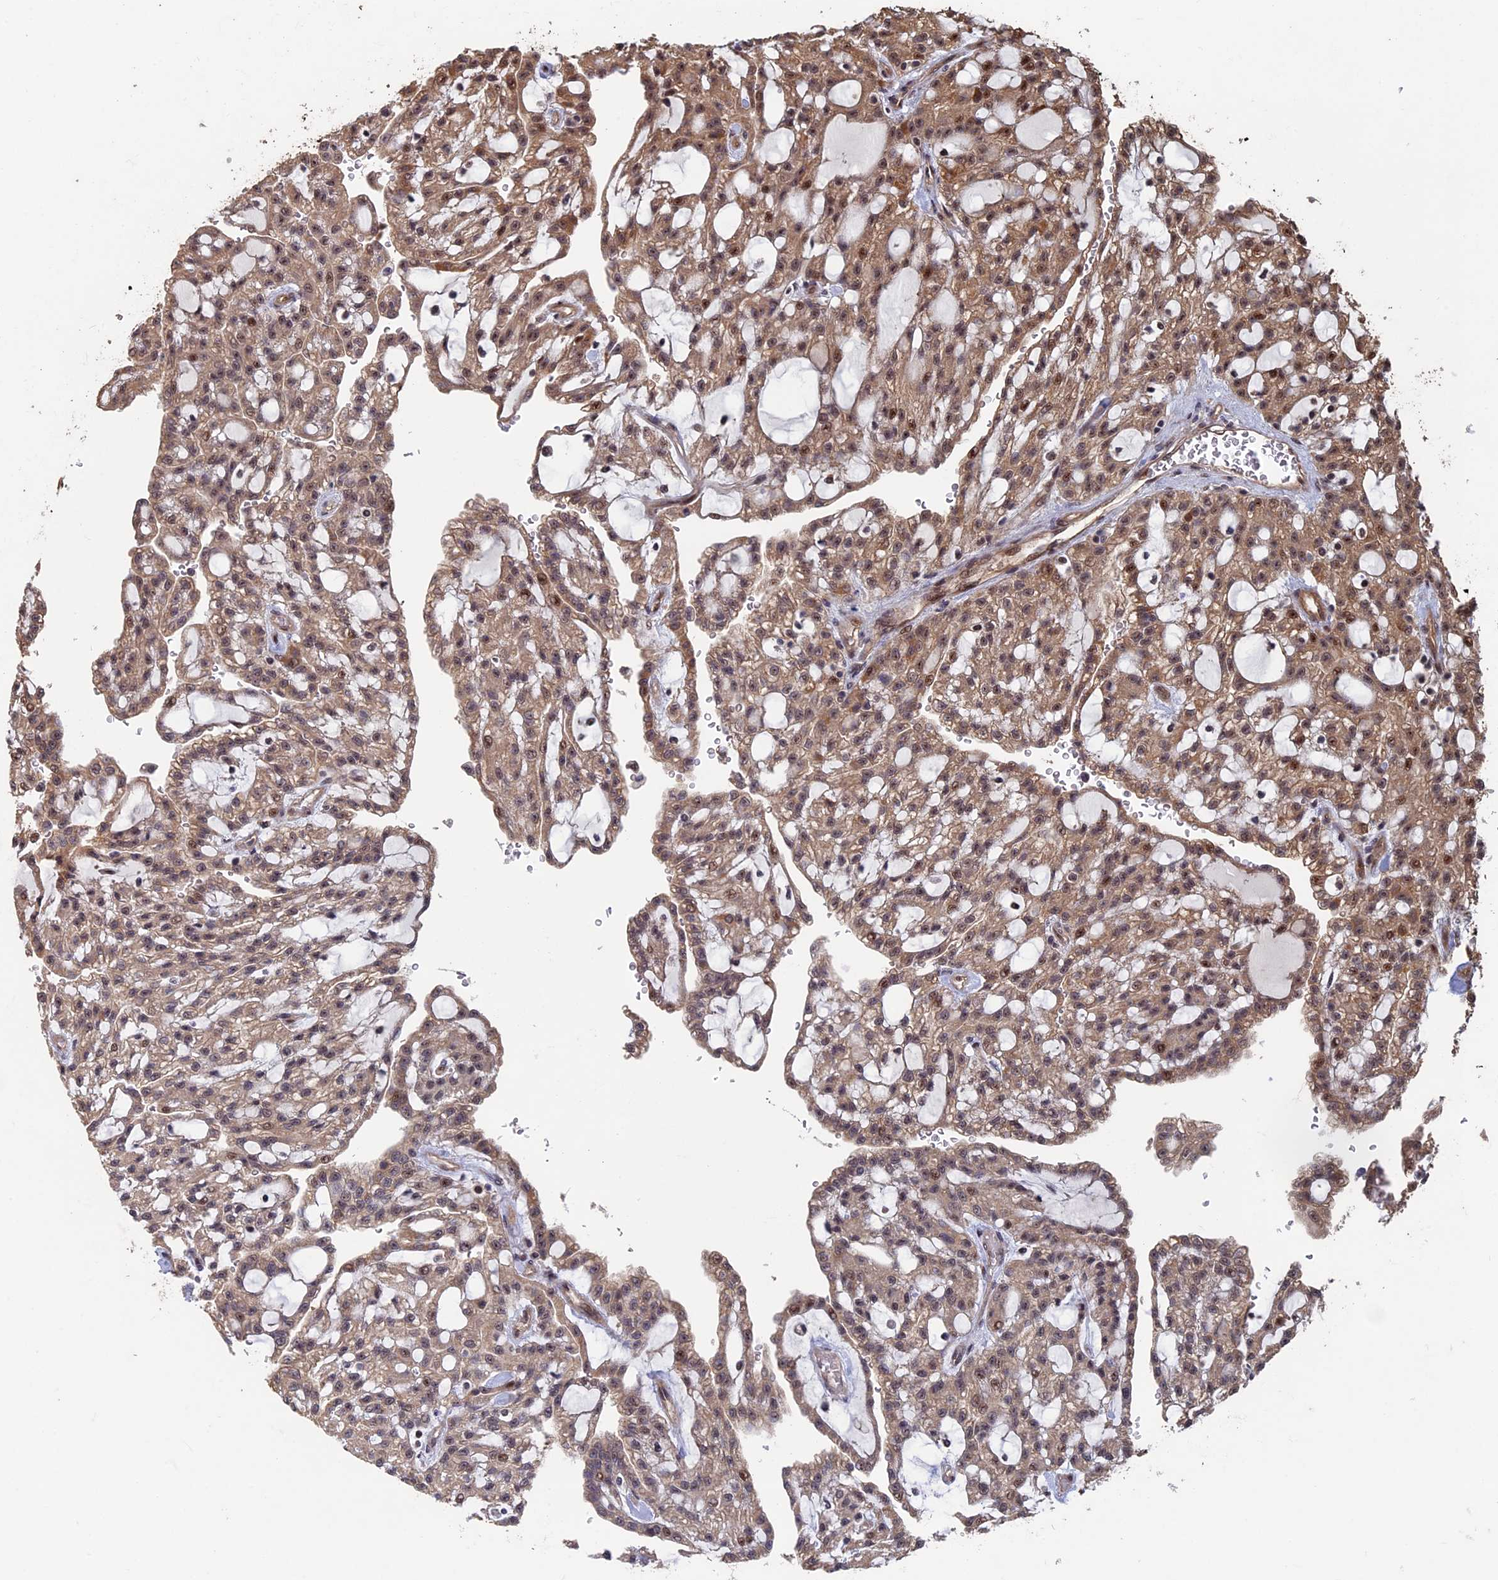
{"staining": {"intensity": "moderate", "quantity": ">75%", "location": "cytoplasmic/membranous,nuclear"}, "tissue": "renal cancer", "cell_type": "Tumor cells", "image_type": "cancer", "snomed": [{"axis": "morphology", "description": "Adenocarcinoma, NOS"}, {"axis": "topography", "description": "Kidney"}], "caption": "Immunohistochemistry (IHC) (DAB (3,3'-diaminobenzidine)) staining of renal adenocarcinoma demonstrates moderate cytoplasmic/membranous and nuclear protein positivity in about >75% of tumor cells.", "gene": "KIAA1328", "patient": {"sex": "male", "age": 63}}